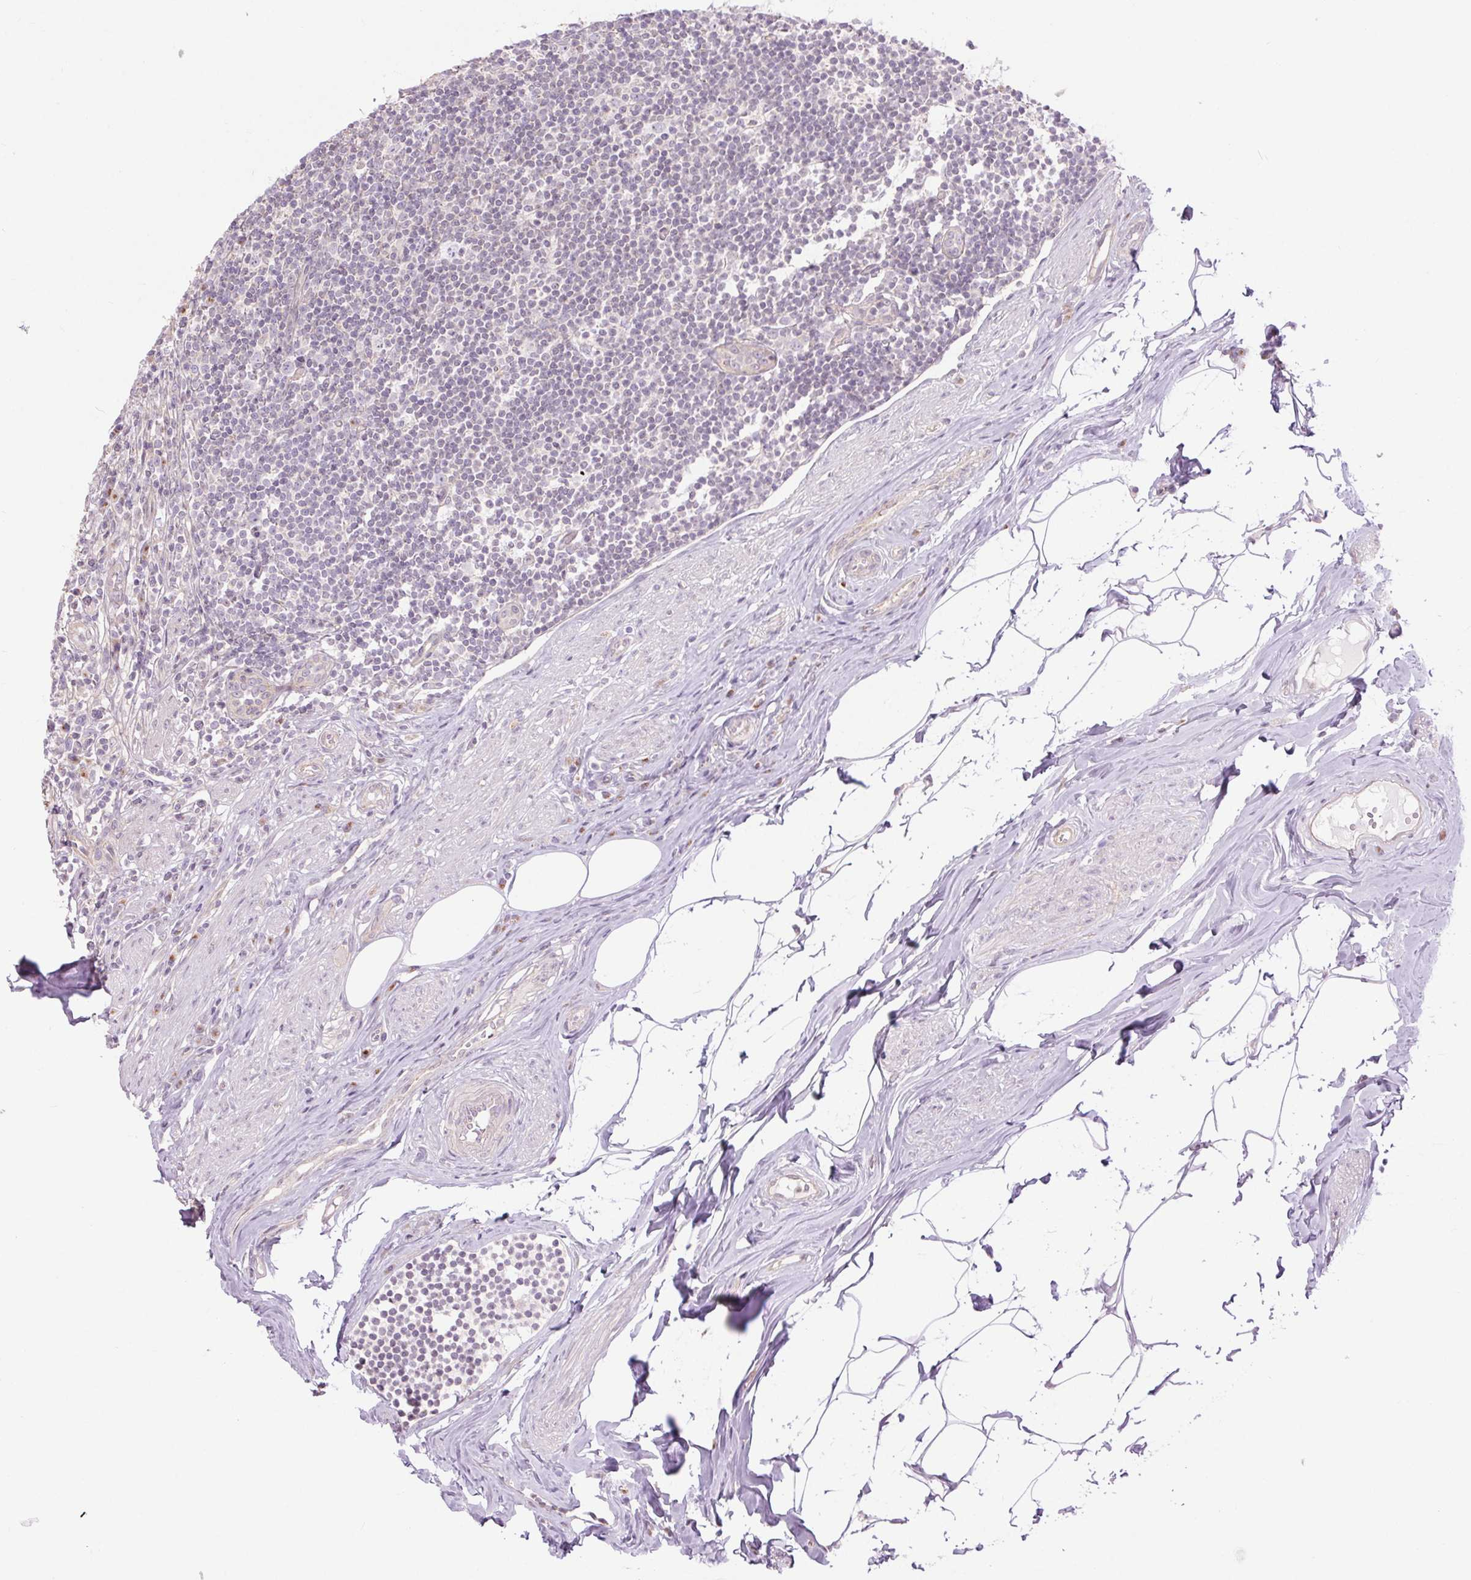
{"staining": {"intensity": "weak", "quantity": "<25%", "location": "cytoplasmic/membranous"}, "tissue": "appendix", "cell_type": "Glandular cells", "image_type": "normal", "snomed": [{"axis": "morphology", "description": "Normal tissue, NOS"}, {"axis": "topography", "description": "Appendix"}], "caption": "Immunohistochemistry of normal appendix reveals no expression in glandular cells.", "gene": "CTNNA3", "patient": {"sex": "female", "age": 56}}